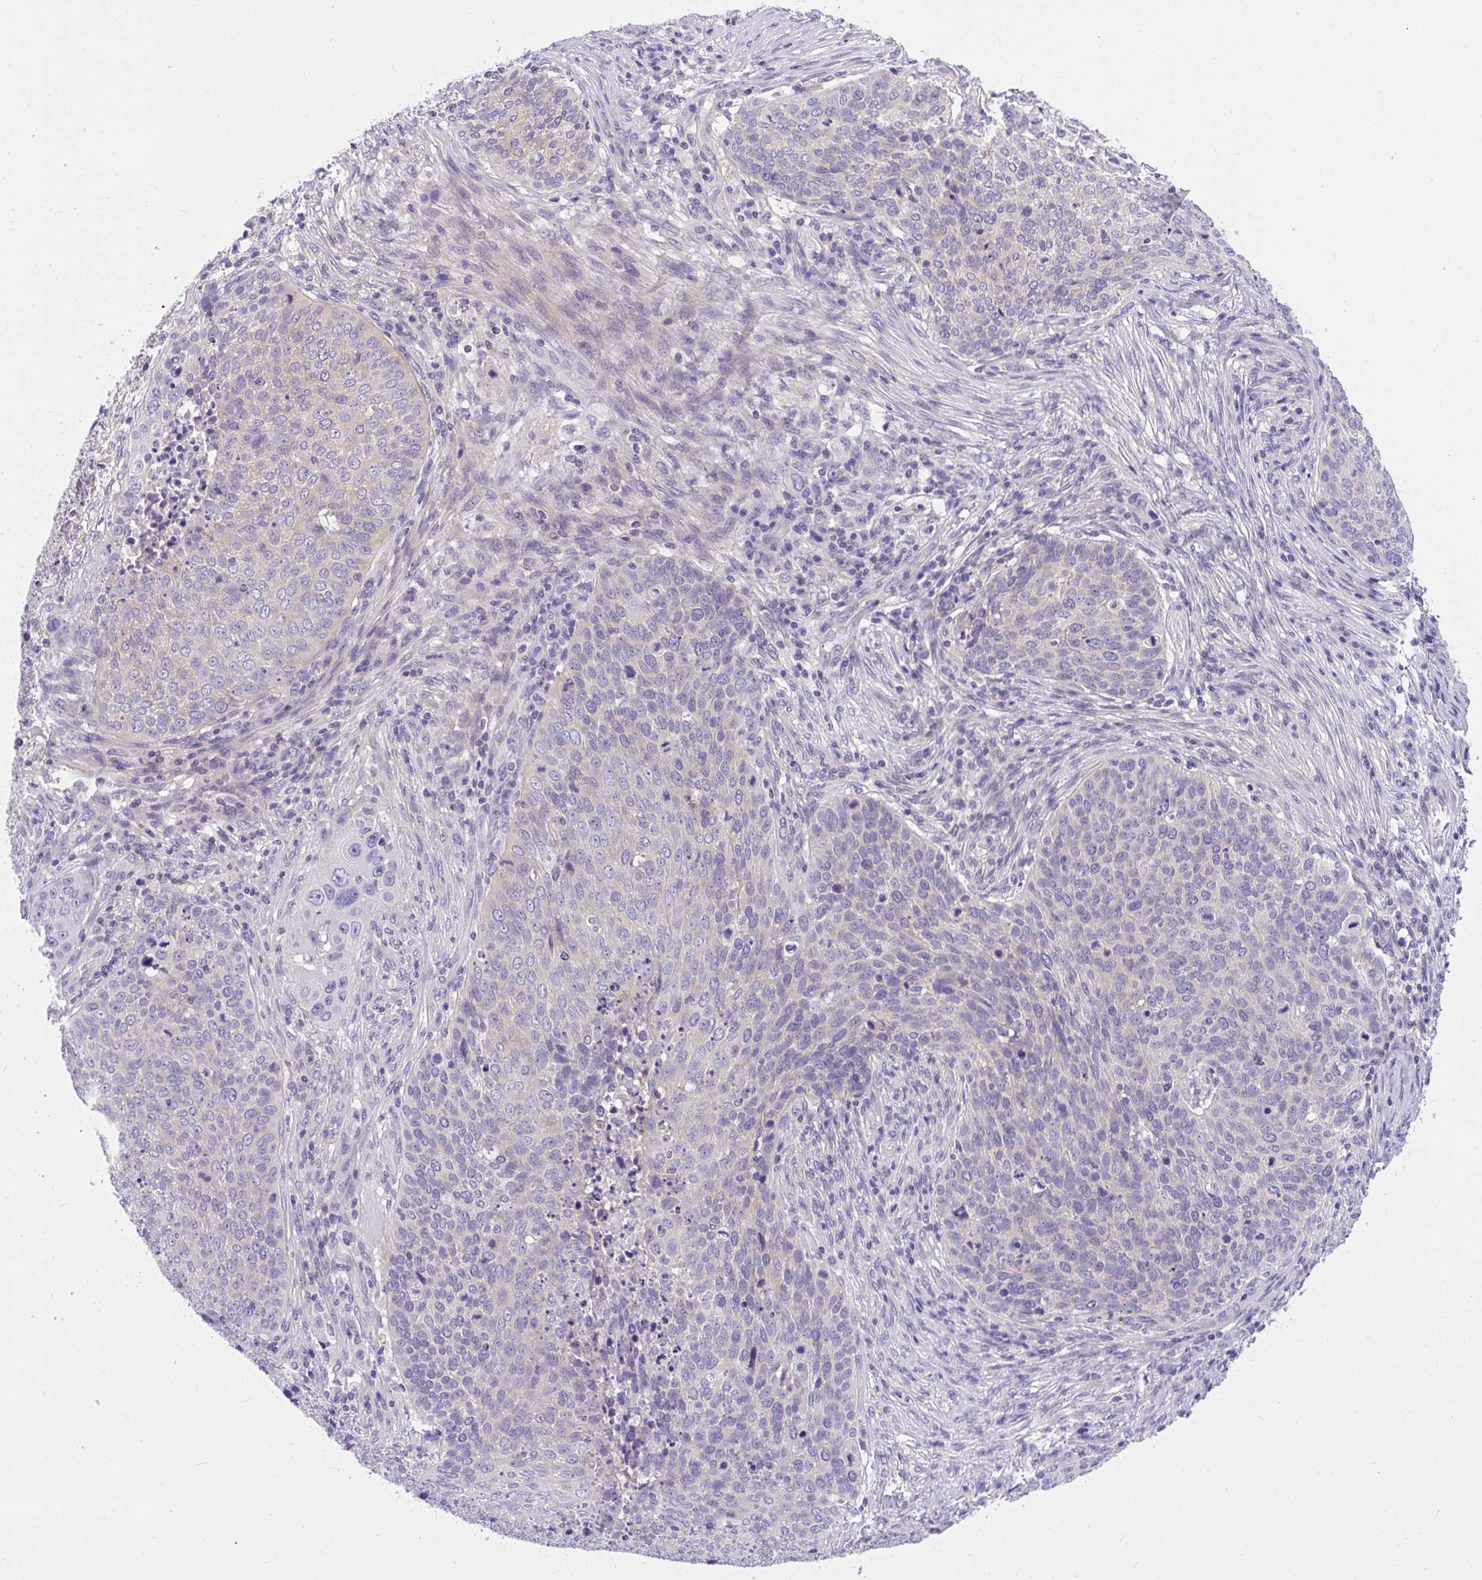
{"staining": {"intensity": "negative", "quantity": "none", "location": "none"}, "tissue": "lung cancer", "cell_type": "Tumor cells", "image_type": "cancer", "snomed": [{"axis": "morphology", "description": "Squamous cell carcinoma, NOS"}, {"axis": "topography", "description": "Lung"}], "caption": "Immunohistochemistry photomicrograph of human lung cancer stained for a protein (brown), which displays no expression in tumor cells.", "gene": "TLN2", "patient": {"sex": "male", "age": 63}}